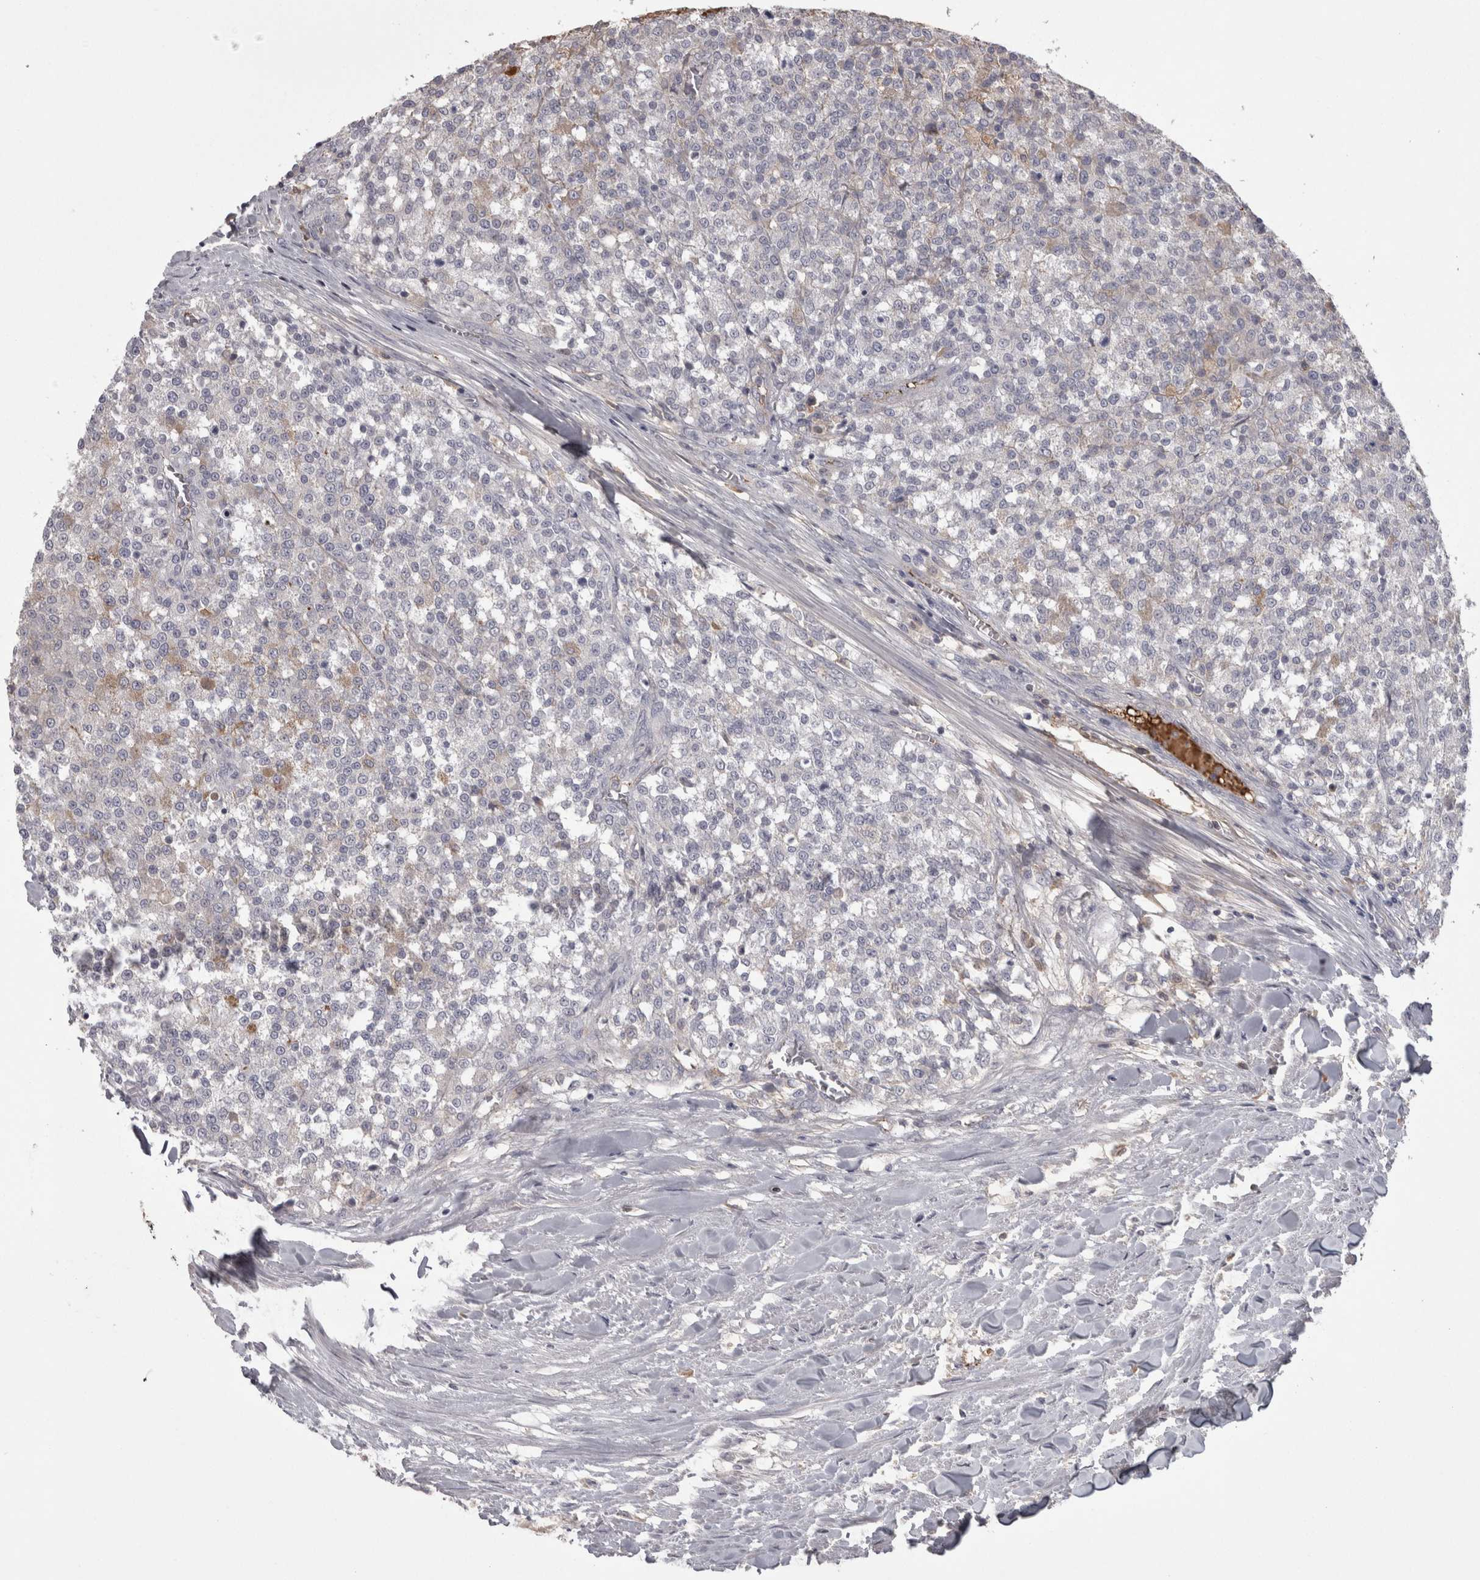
{"staining": {"intensity": "moderate", "quantity": "<25%", "location": "cytoplasmic/membranous"}, "tissue": "testis cancer", "cell_type": "Tumor cells", "image_type": "cancer", "snomed": [{"axis": "morphology", "description": "Seminoma, NOS"}, {"axis": "topography", "description": "Testis"}], "caption": "A micrograph of human testis cancer (seminoma) stained for a protein exhibits moderate cytoplasmic/membranous brown staining in tumor cells. (DAB IHC with brightfield microscopy, high magnification).", "gene": "SAA4", "patient": {"sex": "male", "age": 59}}